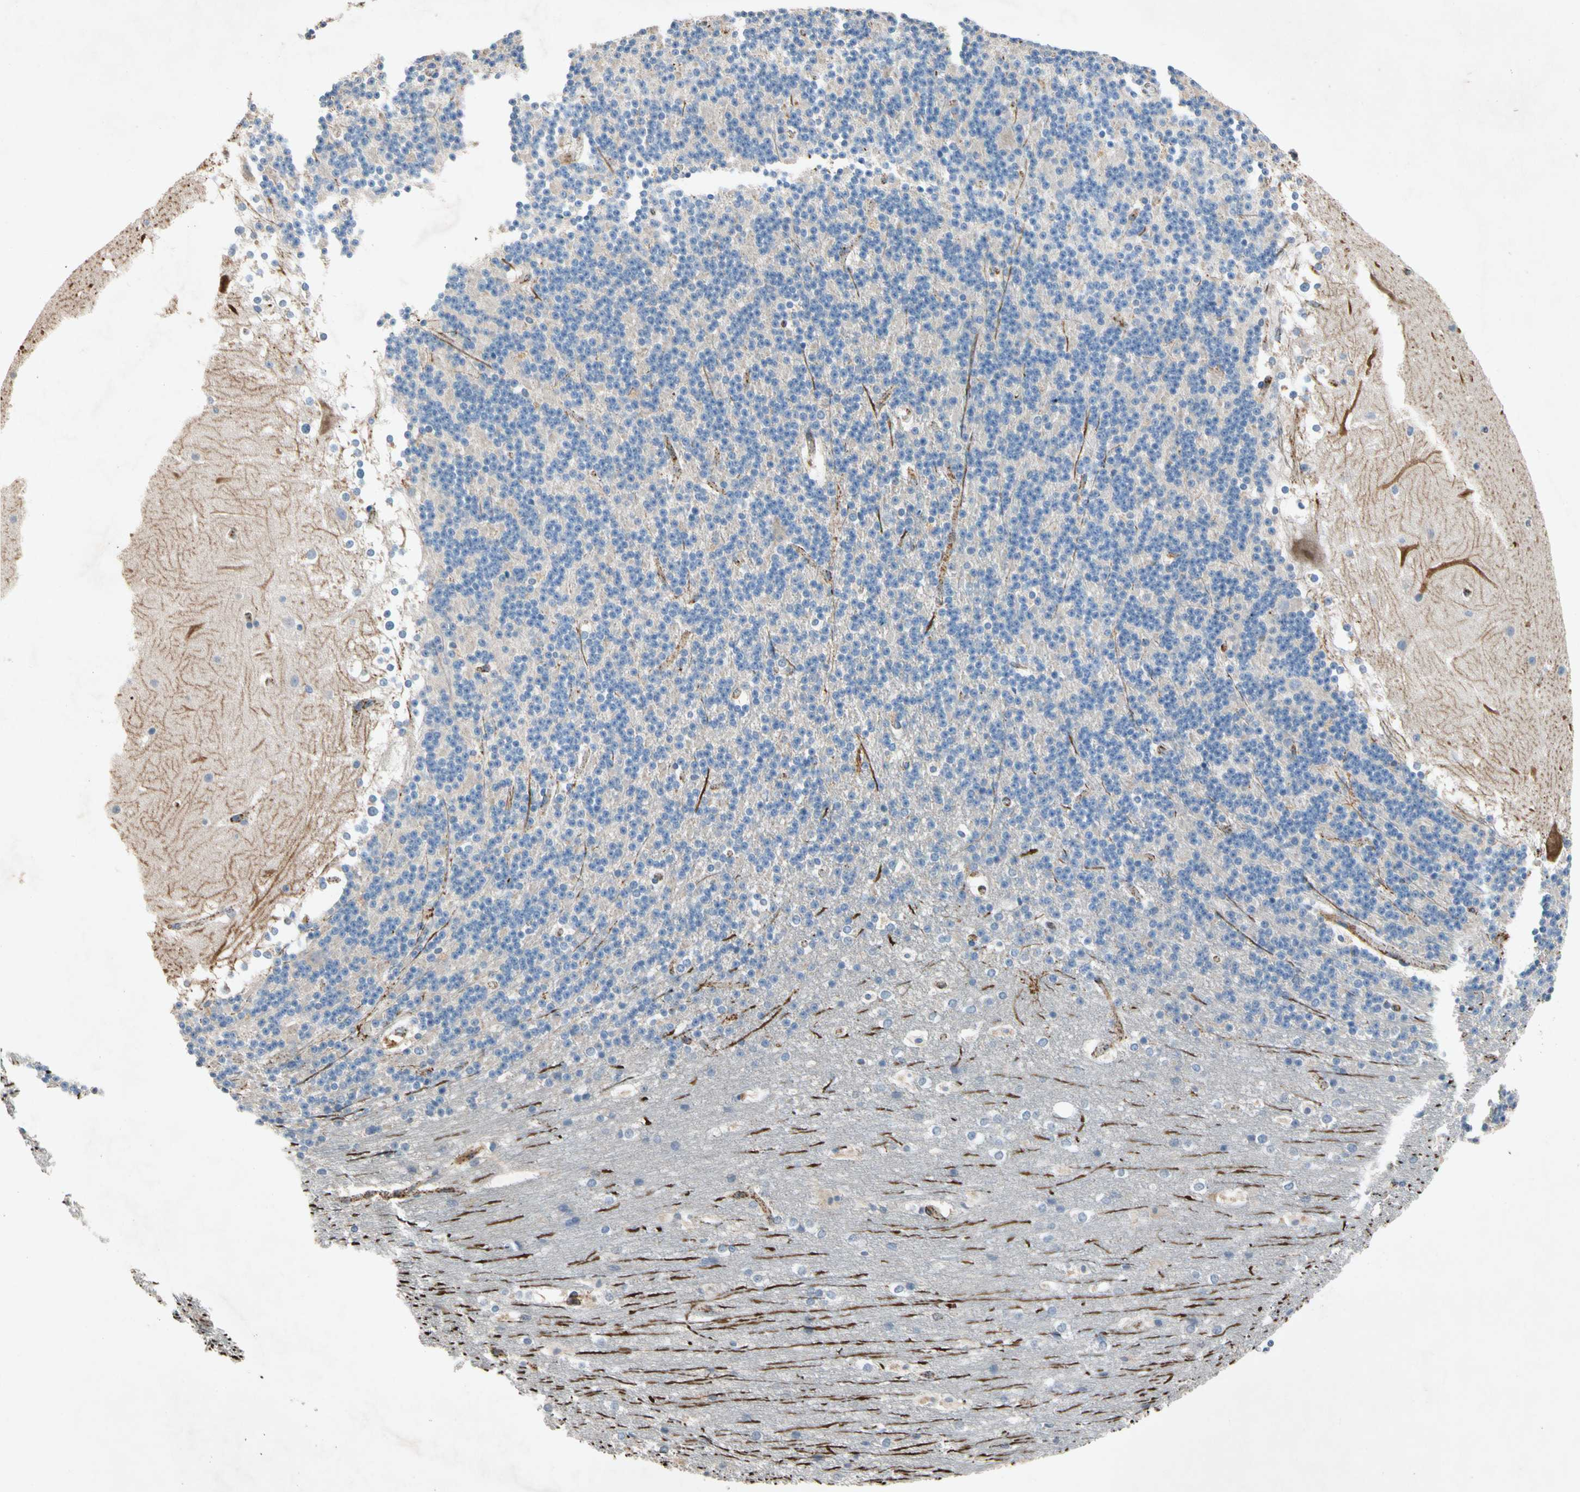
{"staining": {"intensity": "negative", "quantity": "none", "location": "none"}, "tissue": "cerebellum", "cell_type": "Cells in granular layer", "image_type": "normal", "snomed": [{"axis": "morphology", "description": "Normal tissue, NOS"}, {"axis": "topography", "description": "Cerebellum"}], "caption": "The micrograph reveals no staining of cells in granular layer in normal cerebellum. (DAB immunohistochemistry visualized using brightfield microscopy, high magnification).", "gene": "NDFIP2", "patient": {"sex": "female", "age": 19}}